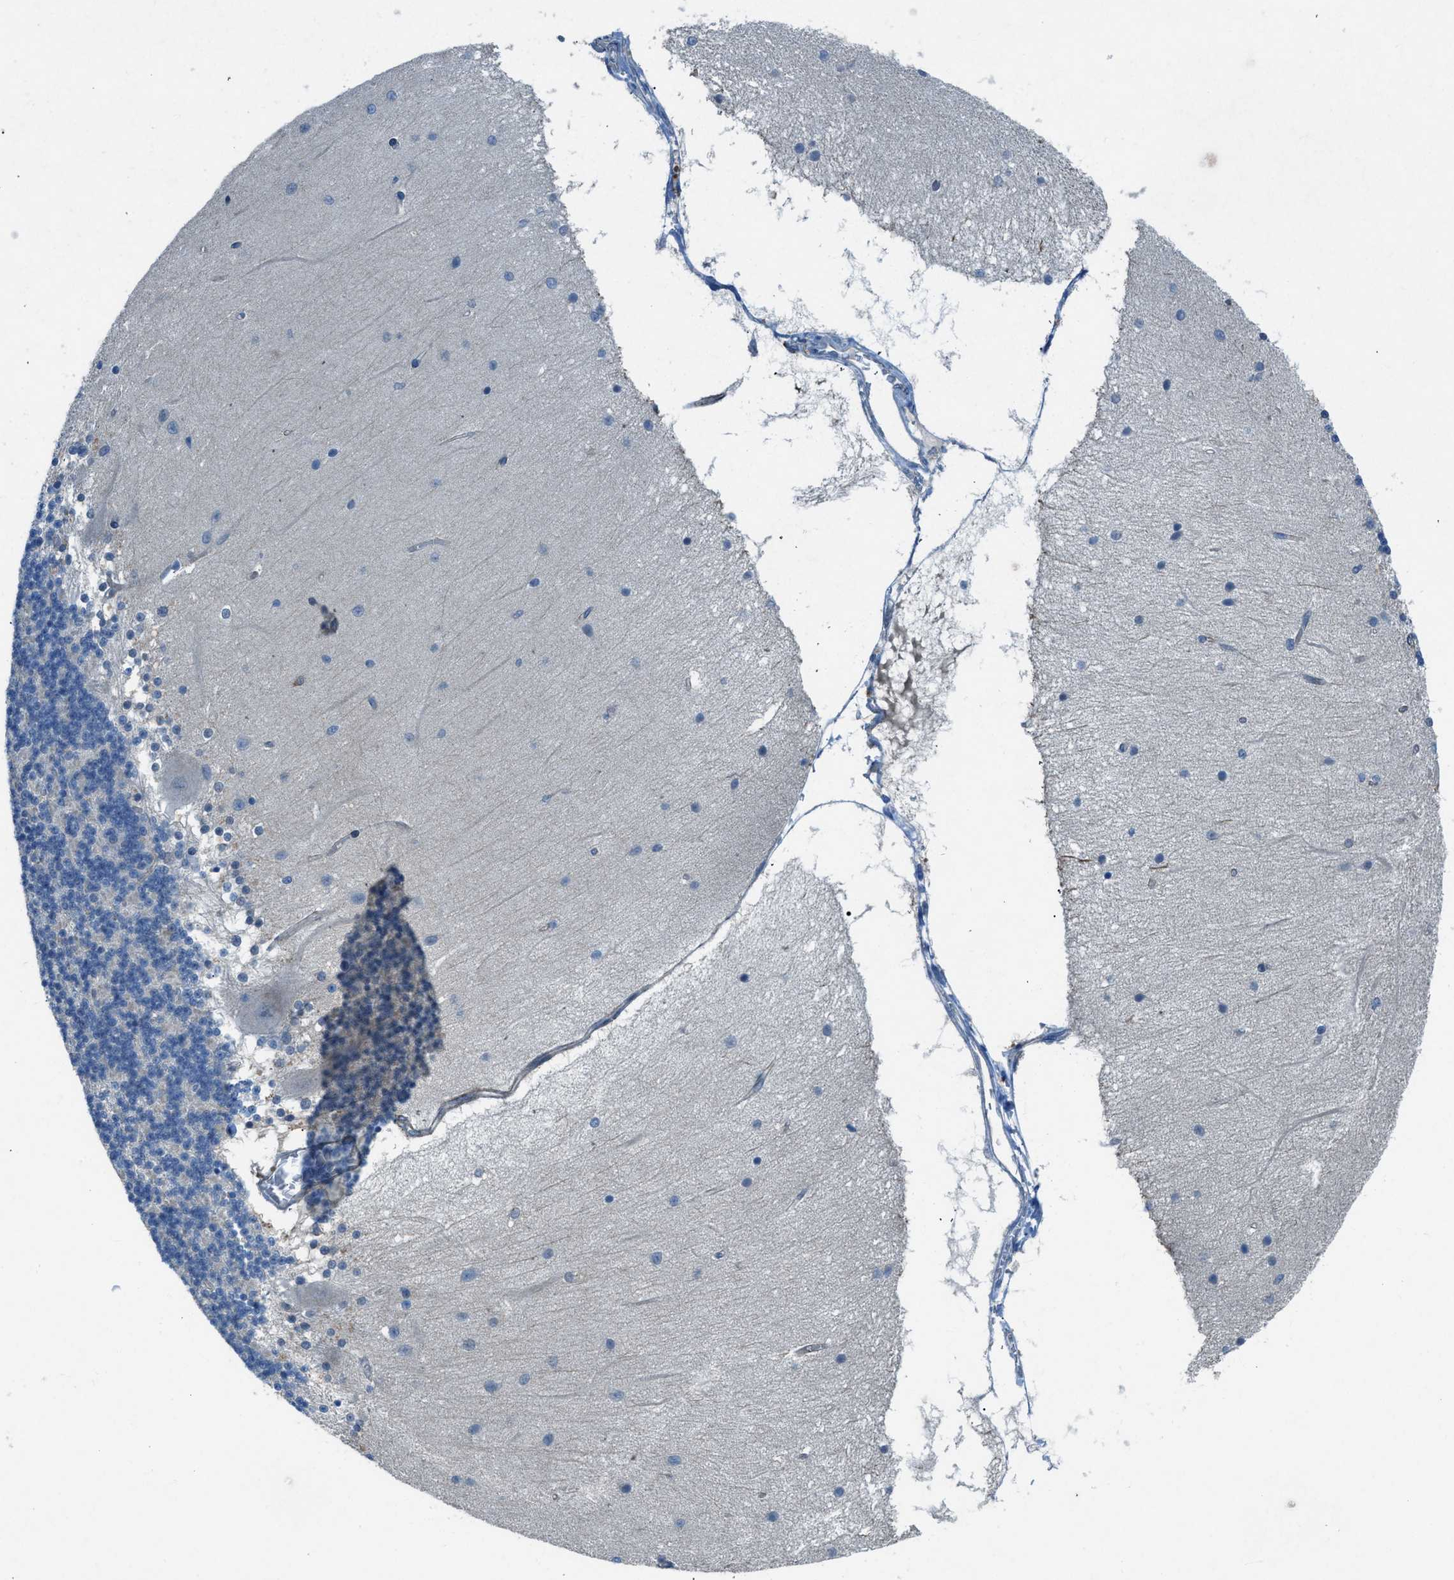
{"staining": {"intensity": "weak", "quantity": "<25%", "location": "nuclear"}, "tissue": "cerebellum", "cell_type": "Cells in granular layer", "image_type": "normal", "snomed": [{"axis": "morphology", "description": "Normal tissue, NOS"}, {"axis": "topography", "description": "Cerebellum"}], "caption": "This is an immunohistochemistry (IHC) histopathology image of benign cerebellum. There is no expression in cells in granular layer.", "gene": "PRKN", "patient": {"sex": "female", "age": 54}}